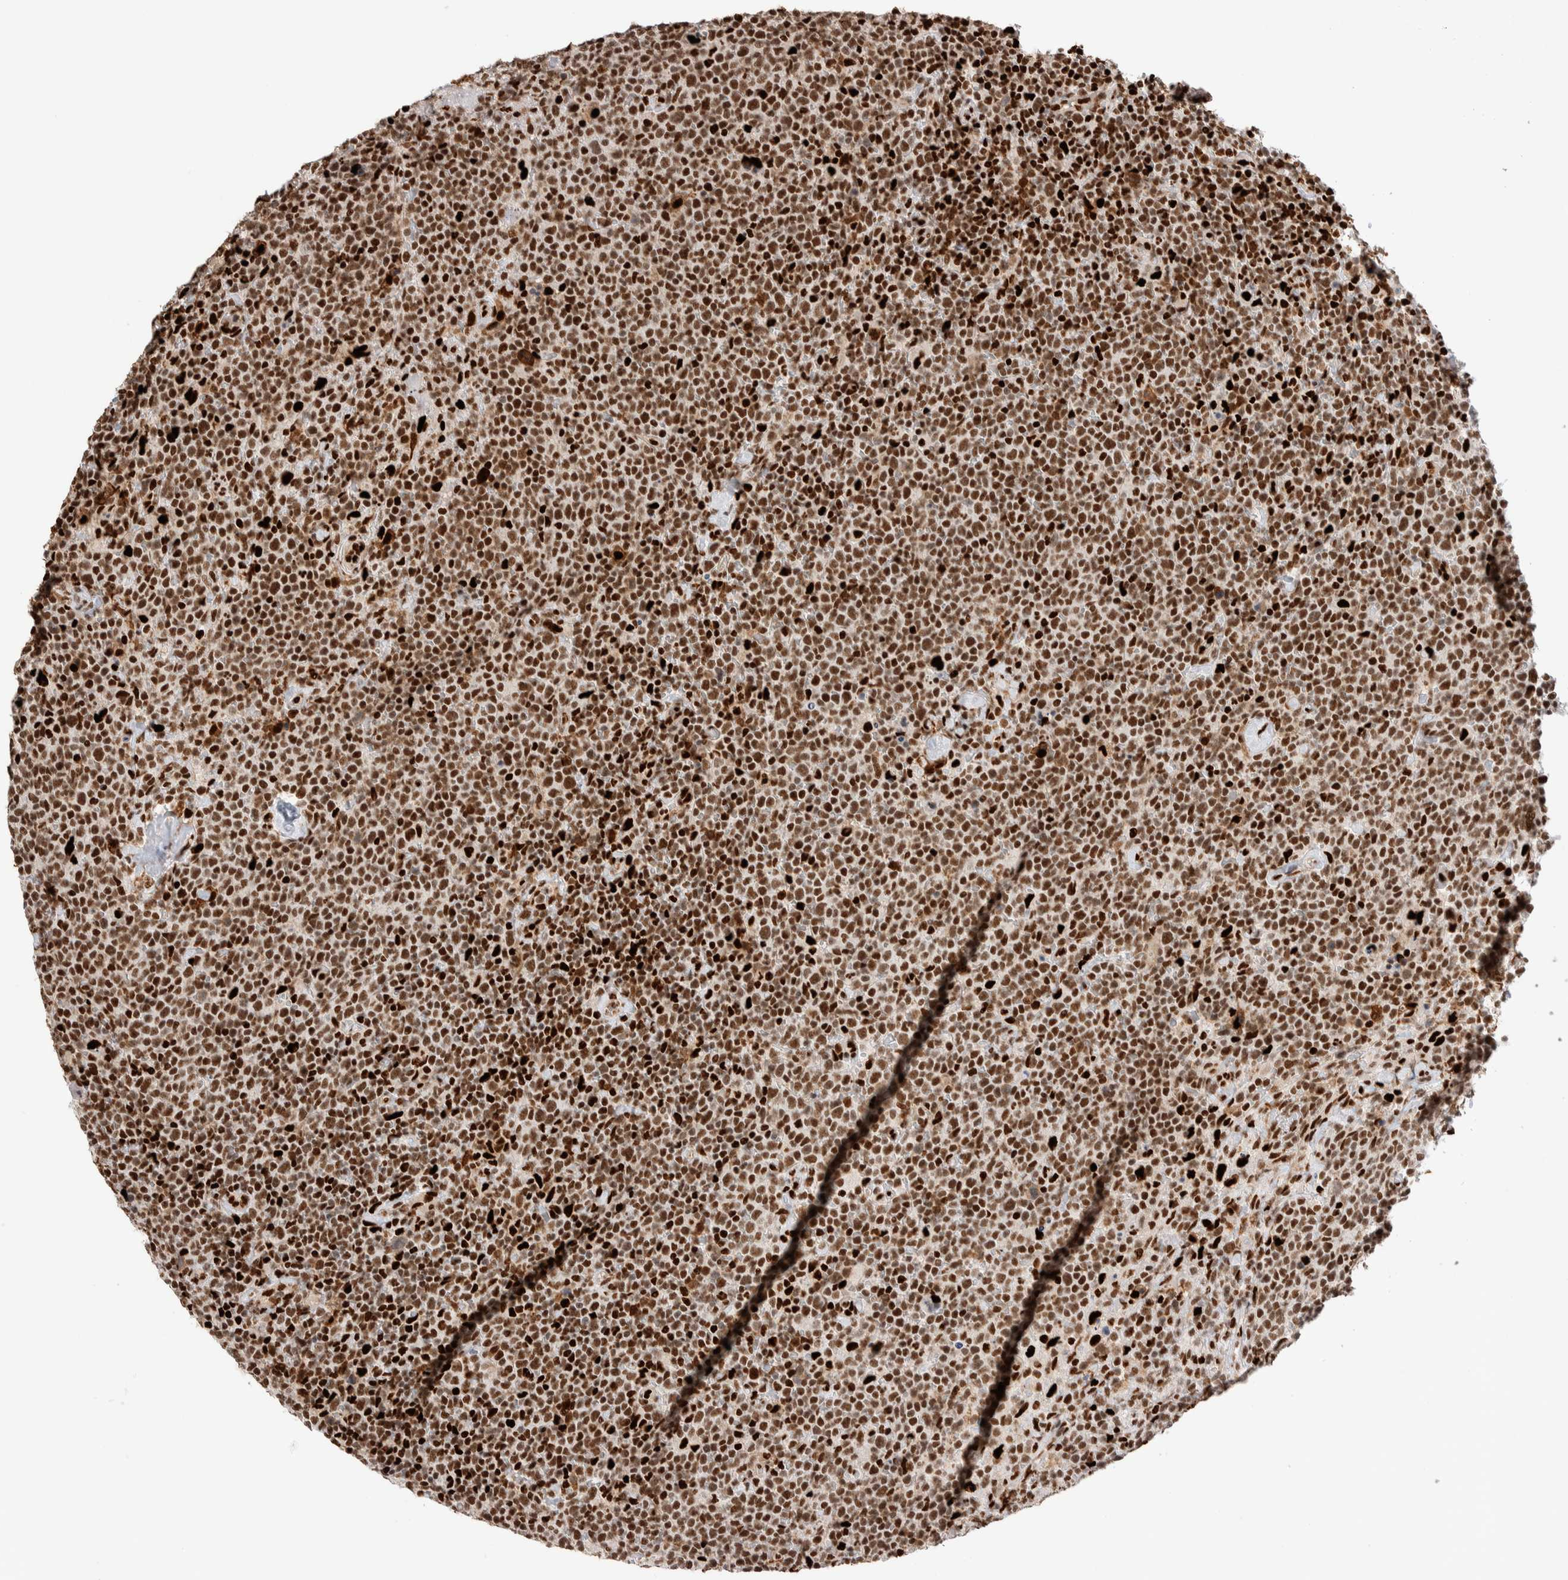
{"staining": {"intensity": "strong", "quantity": ">75%", "location": "nuclear"}, "tissue": "lymphoma", "cell_type": "Tumor cells", "image_type": "cancer", "snomed": [{"axis": "morphology", "description": "Malignant lymphoma, non-Hodgkin's type, High grade"}, {"axis": "topography", "description": "Lymph node"}], "caption": "Immunohistochemical staining of human lymphoma exhibits strong nuclear protein staining in approximately >75% of tumor cells. (DAB IHC, brown staining for protein, blue staining for nuclei).", "gene": "RNASEK-C17orf49", "patient": {"sex": "male", "age": 61}}